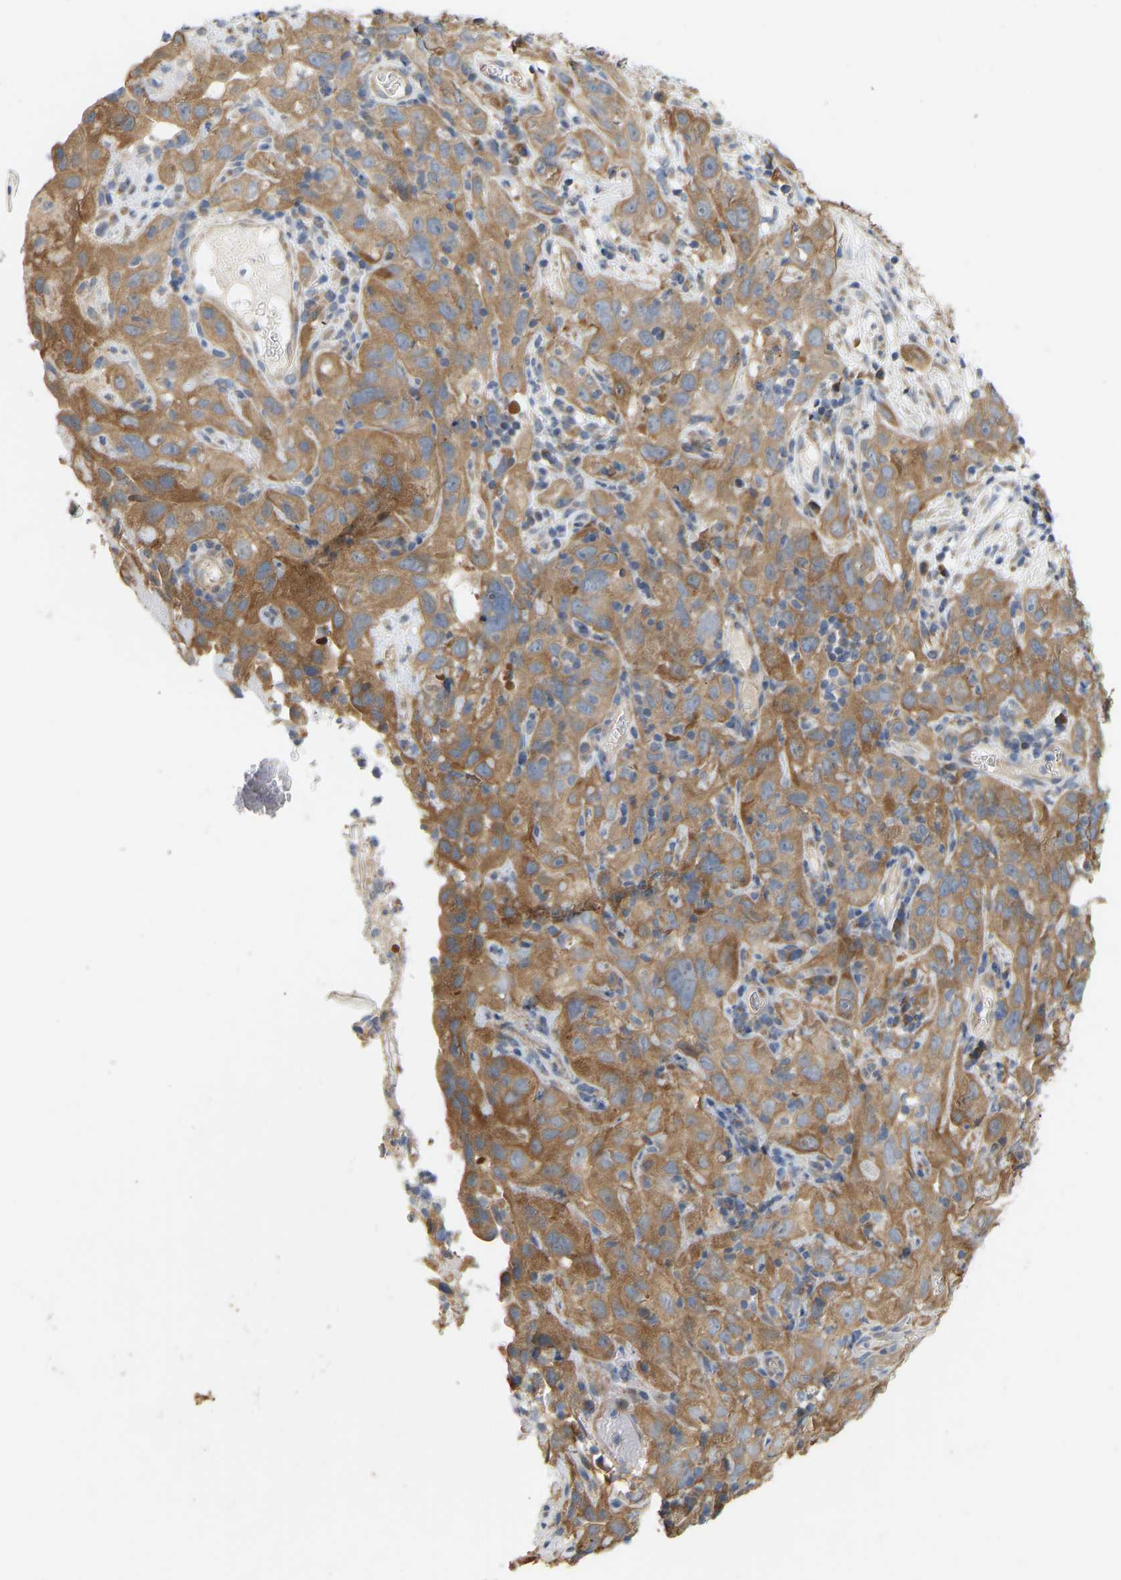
{"staining": {"intensity": "moderate", "quantity": ">75%", "location": "cytoplasmic/membranous"}, "tissue": "cervical cancer", "cell_type": "Tumor cells", "image_type": "cancer", "snomed": [{"axis": "morphology", "description": "Squamous cell carcinoma, NOS"}, {"axis": "topography", "description": "Cervix"}], "caption": "The immunohistochemical stain highlights moderate cytoplasmic/membranous positivity in tumor cells of cervical squamous cell carcinoma tissue.", "gene": "HACD2", "patient": {"sex": "female", "age": 32}}